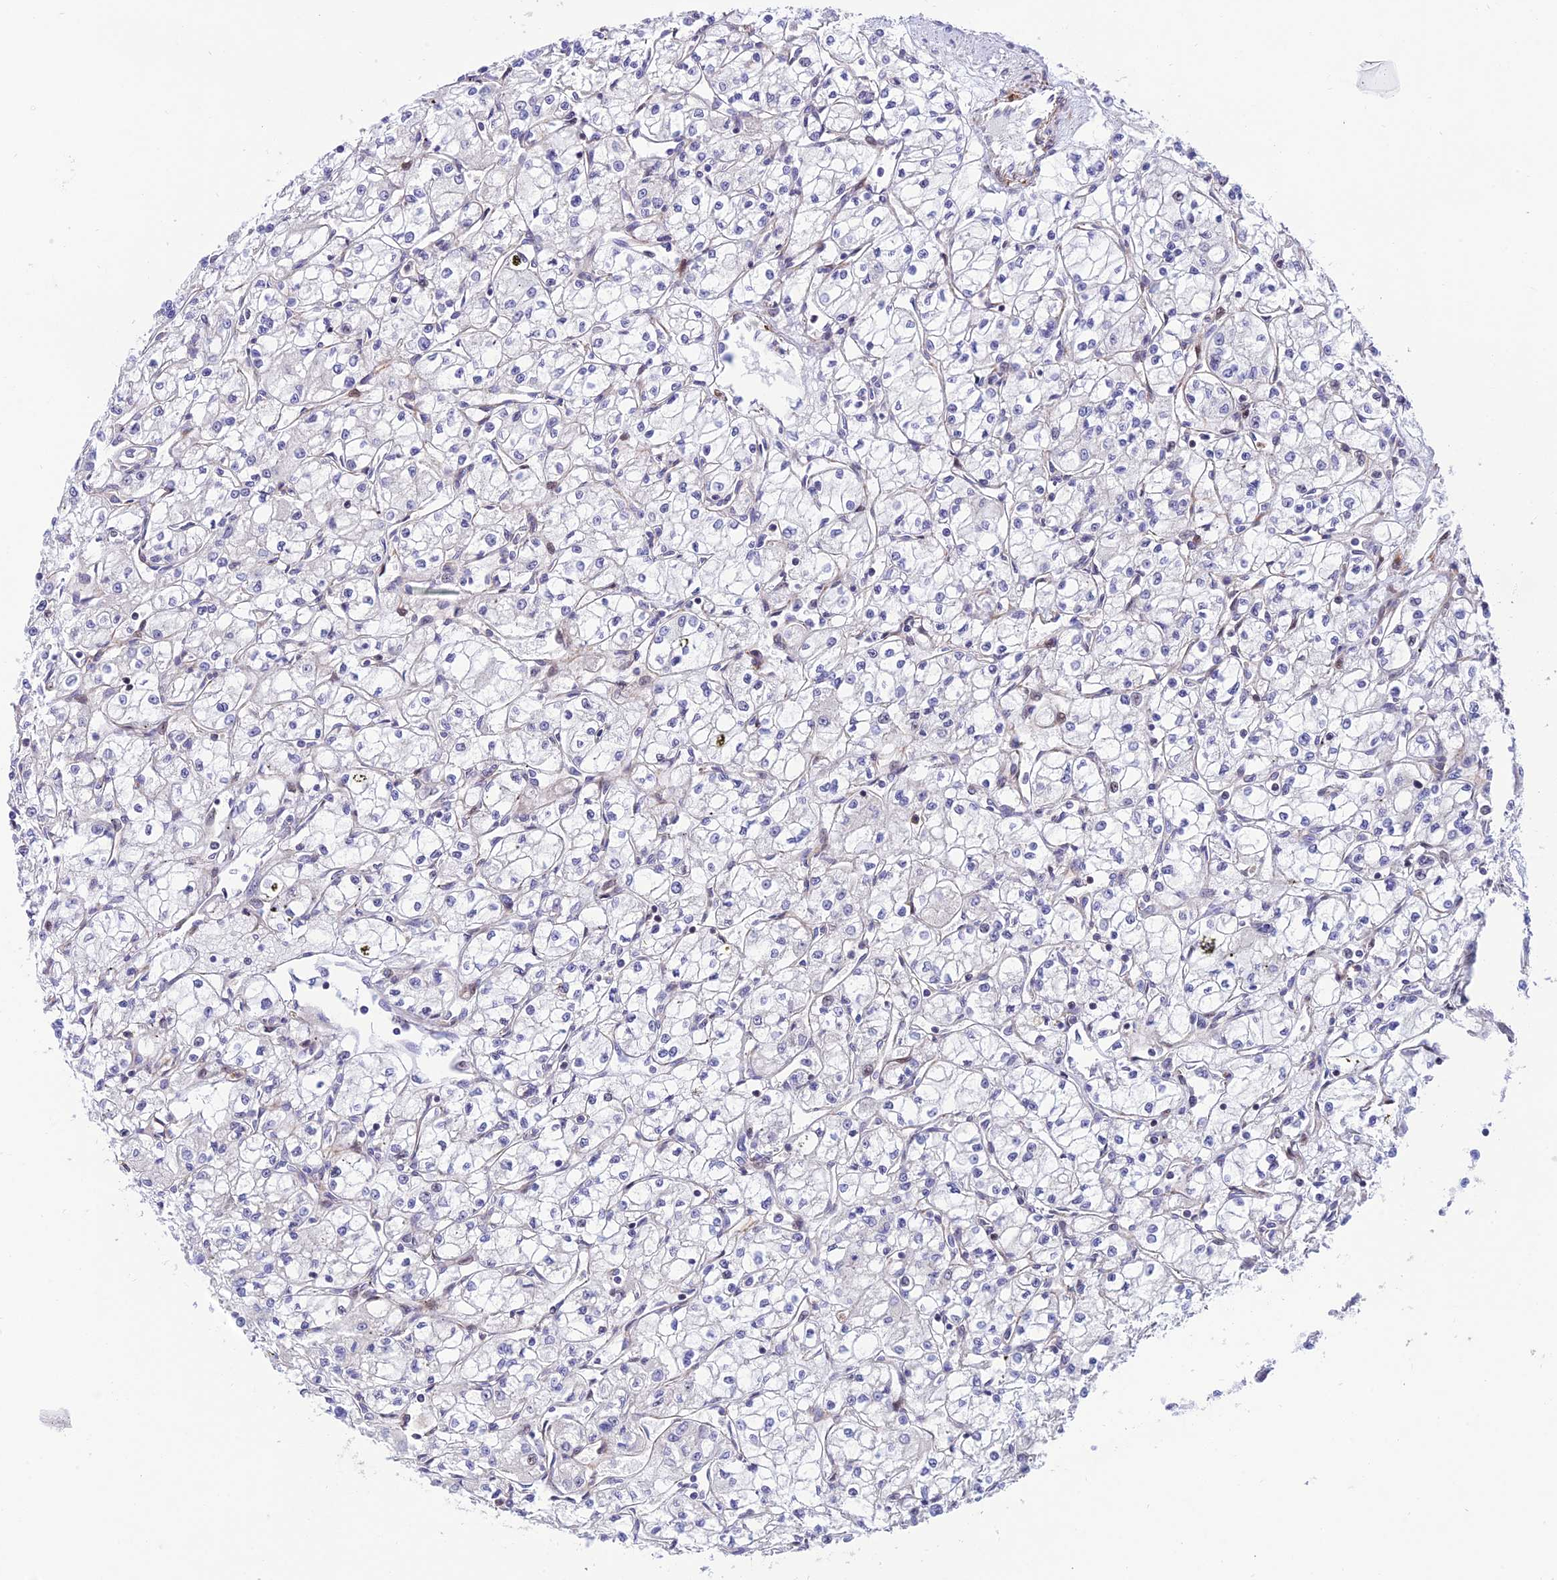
{"staining": {"intensity": "negative", "quantity": "none", "location": "none"}, "tissue": "renal cancer", "cell_type": "Tumor cells", "image_type": "cancer", "snomed": [{"axis": "morphology", "description": "Adenocarcinoma, NOS"}, {"axis": "topography", "description": "Kidney"}], "caption": "An IHC image of renal adenocarcinoma is shown. There is no staining in tumor cells of renal adenocarcinoma.", "gene": "KBTBD7", "patient": {"sex": "male", "age": 59}}